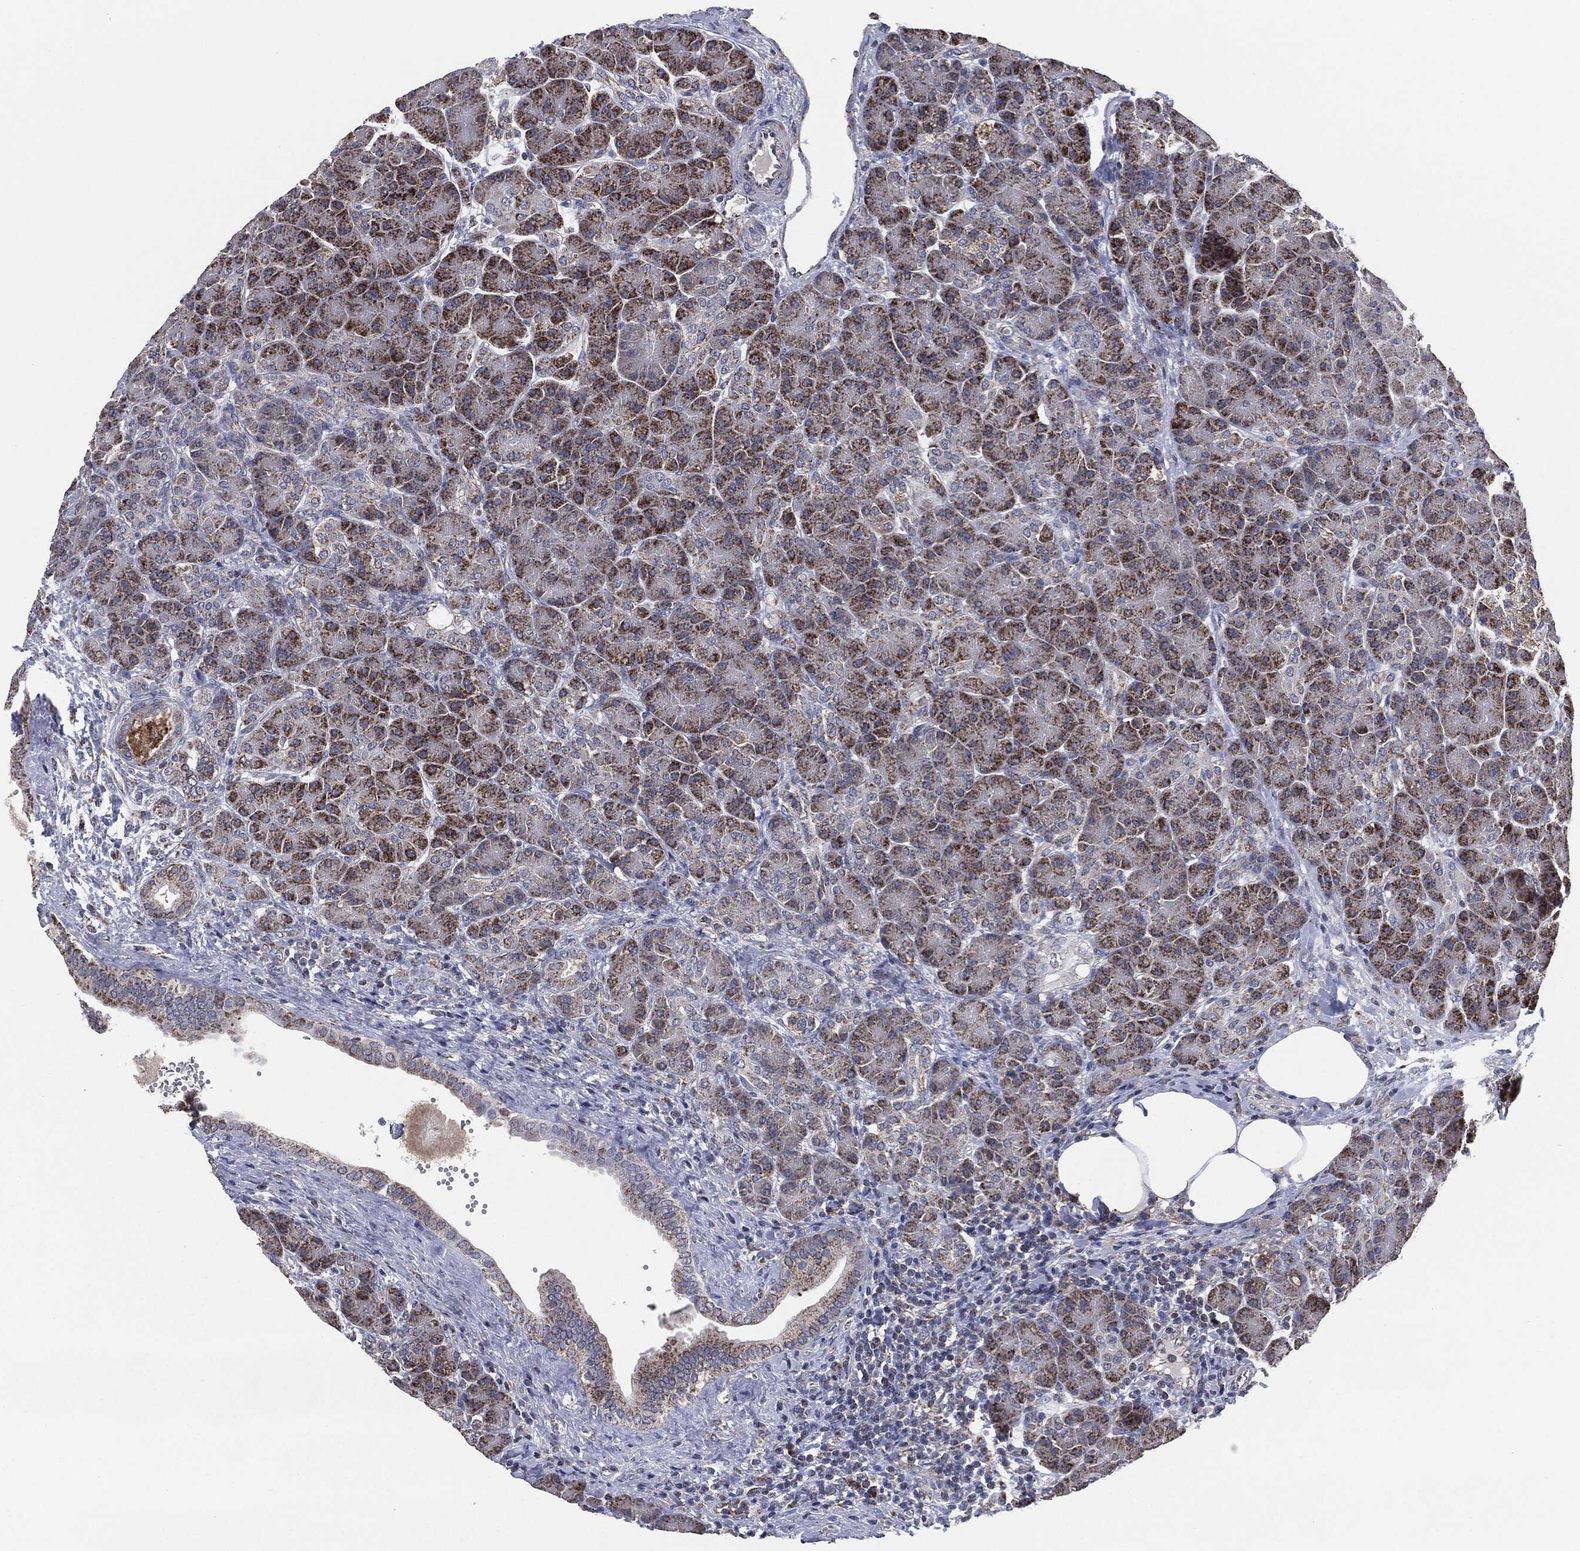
{"staining": {"intensity": "moderate", "quantity": ">75%", "location": "cytoplasmic/membranous"}, "tissue": "pancreas", "cell_type": "Exocrine glandular cells", "image_type": "normal", "snomed": [{"axis": "morphology", "description": "Normal tissue, NOS"}, {"axis": "topography", "description": "Pancreas"}], "caption": "Pancreas stained with a brown dye displays moderate cytoplasmic/membranous positive positivity in approximately >75% of exocrine glandular cells.", "gene": "NDUFV2", "patient": {"sex": "female", "age": 63}}